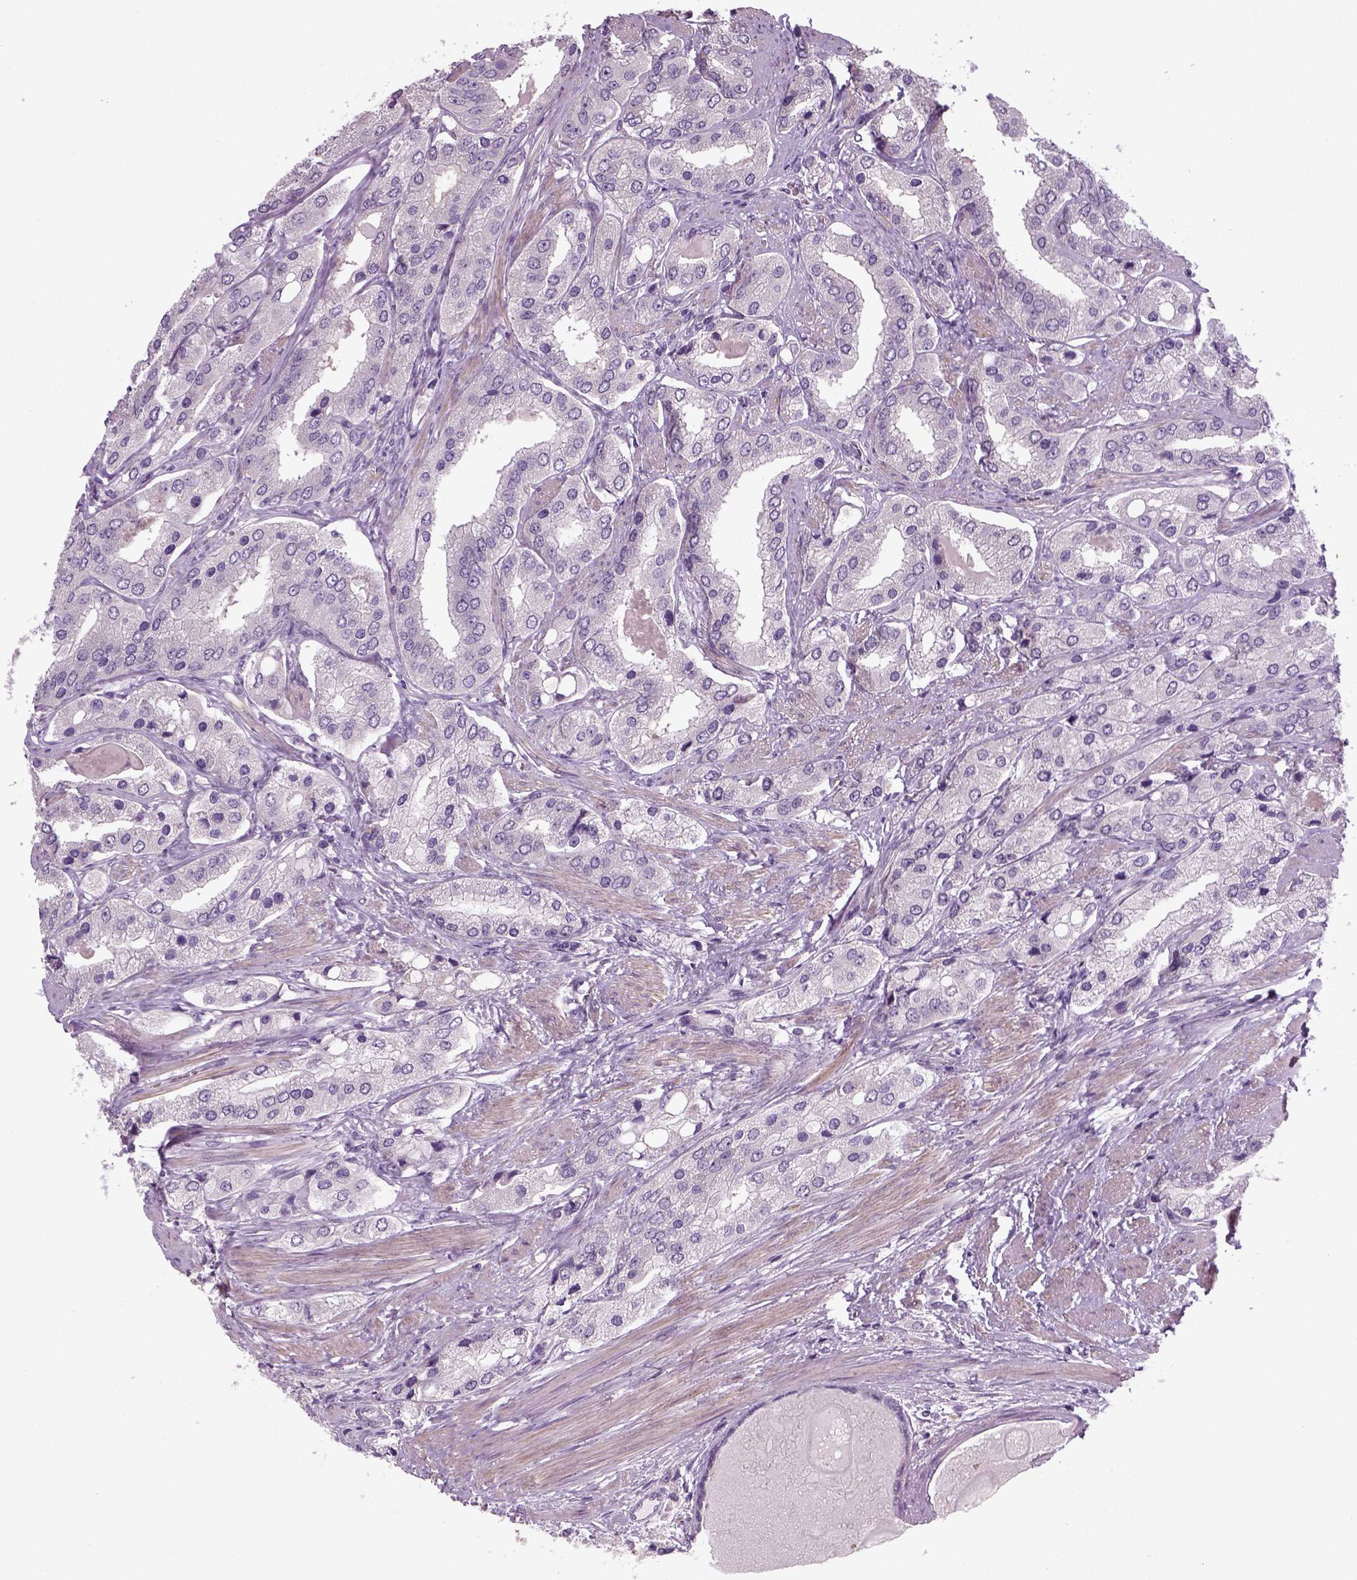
{"staining": {"intensity": "negative", "quantity": "none", "location": "none"}, "tissue": "prostate cancer", "cell_type": "Tumor cells", "image_type": "cancer", "snomed": [{"axis": "morphology", "description": "Adenocarcinoma, Low grade"}, {"axis": "topography", "description": "Prostate"}], "caption": "Micrograph shows no protein staining in tumor cells of prostate cancer (low-grade adenocarcinoma) tissue. (Stains: DAB IHC with hematoxylin counter stain, Microscopy: brightfield microscopy at high magnification).", "gene": "ELOVL3", "patient": {"sex": "male", "age": 69}}